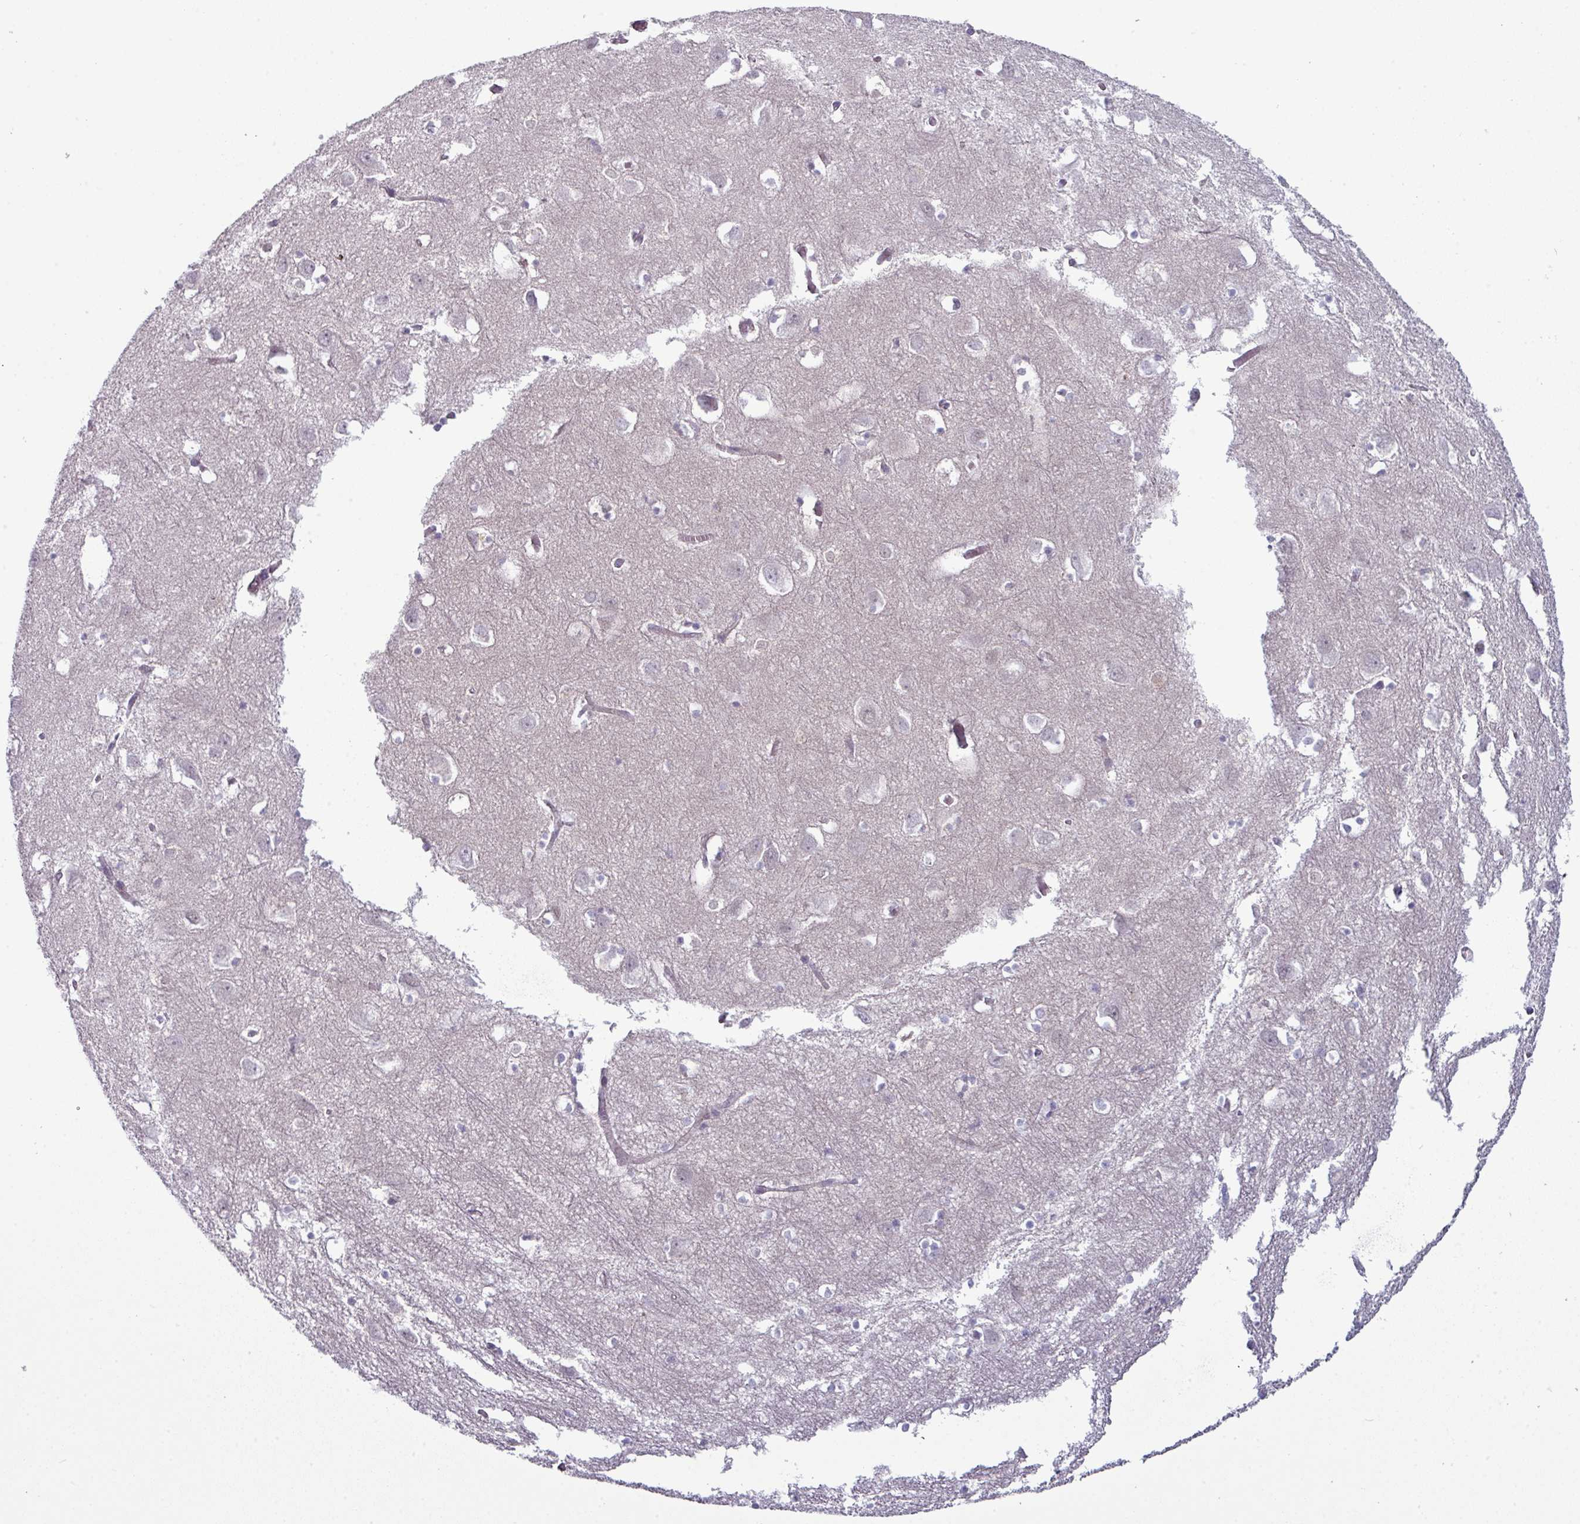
{"staining": {"intensity": "weak", "quantity": ">75%", "location": "cytoplasmic/membranous"}, "tissue": "cerebral cortex", "cell_type": "Endothelial cells", "image_type": "normal", "snomed": [{"axis": "morphology", "description": "Normal tissue, NOS"}, {"axis": "topography", "description": "Cerebral cortex"}], "caption": "Weak cytoplasmic/membranous expression for a protein is identified in about >75% of endothelial cells of benign cerebral cortex using immunohistochemistry.", "gene": "ZNF615", "patient": {"sex": "male", "age": 70}}